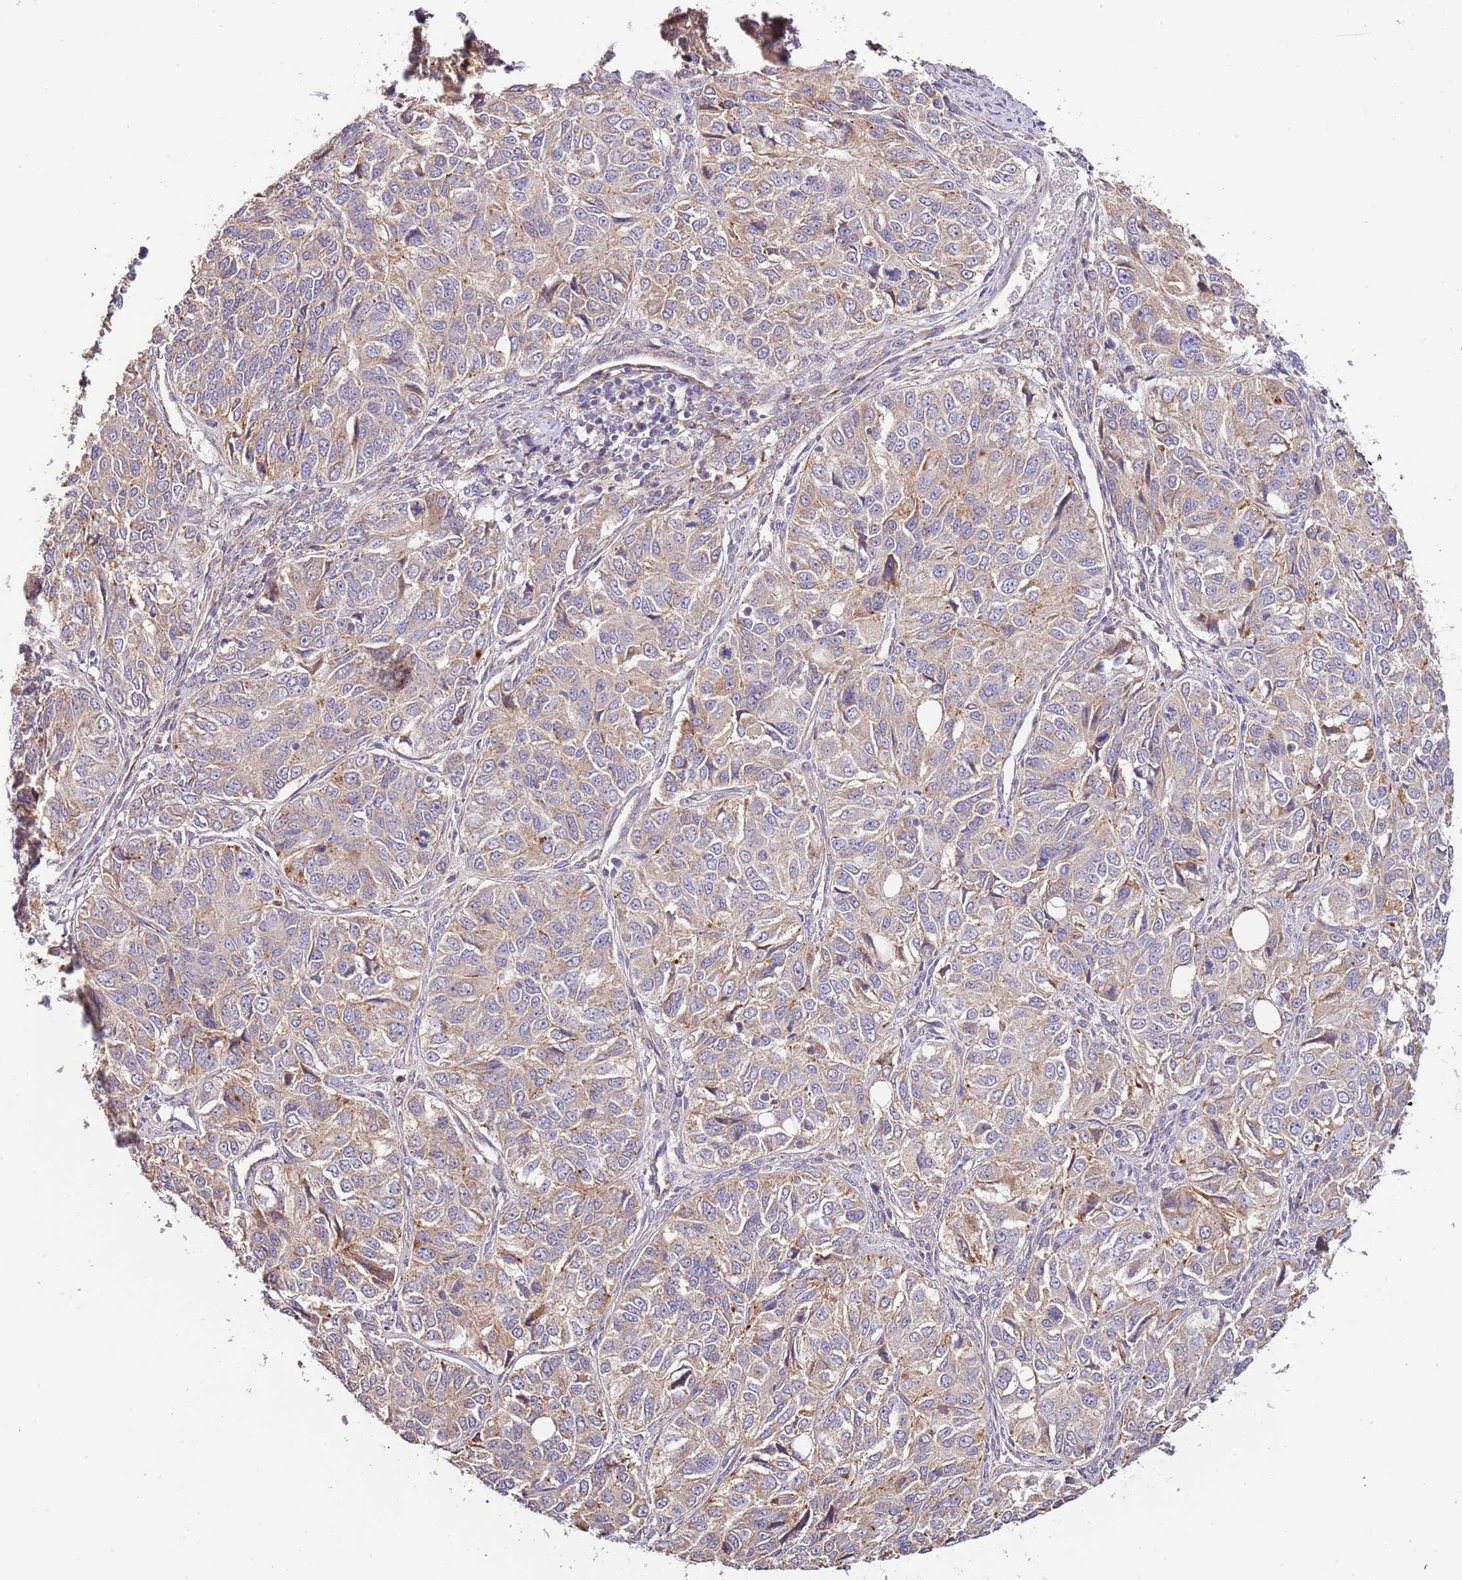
{"staining": {"intensity": "weak", "quantity": ">75%", "location": "cytoplasmic/membranous"}, "tissue": "ovarian cancer", "cell_type": "Tumor cells", "image_type": "cancer", "snomed": [{"axis": "morphology", "description": "Carcinoma, endometroid"}, {"axis": "topography", "description": "Ovary"}], "caption": "Ovarian endometroid carcinoma tissue exhibits weak cytoplasmic/membranous positivity in approximately >75% of tumor cells, visualized by immunohistochemistry.", "gene": "DOCK6", "patient": {"sex": "female", "age": 51}}